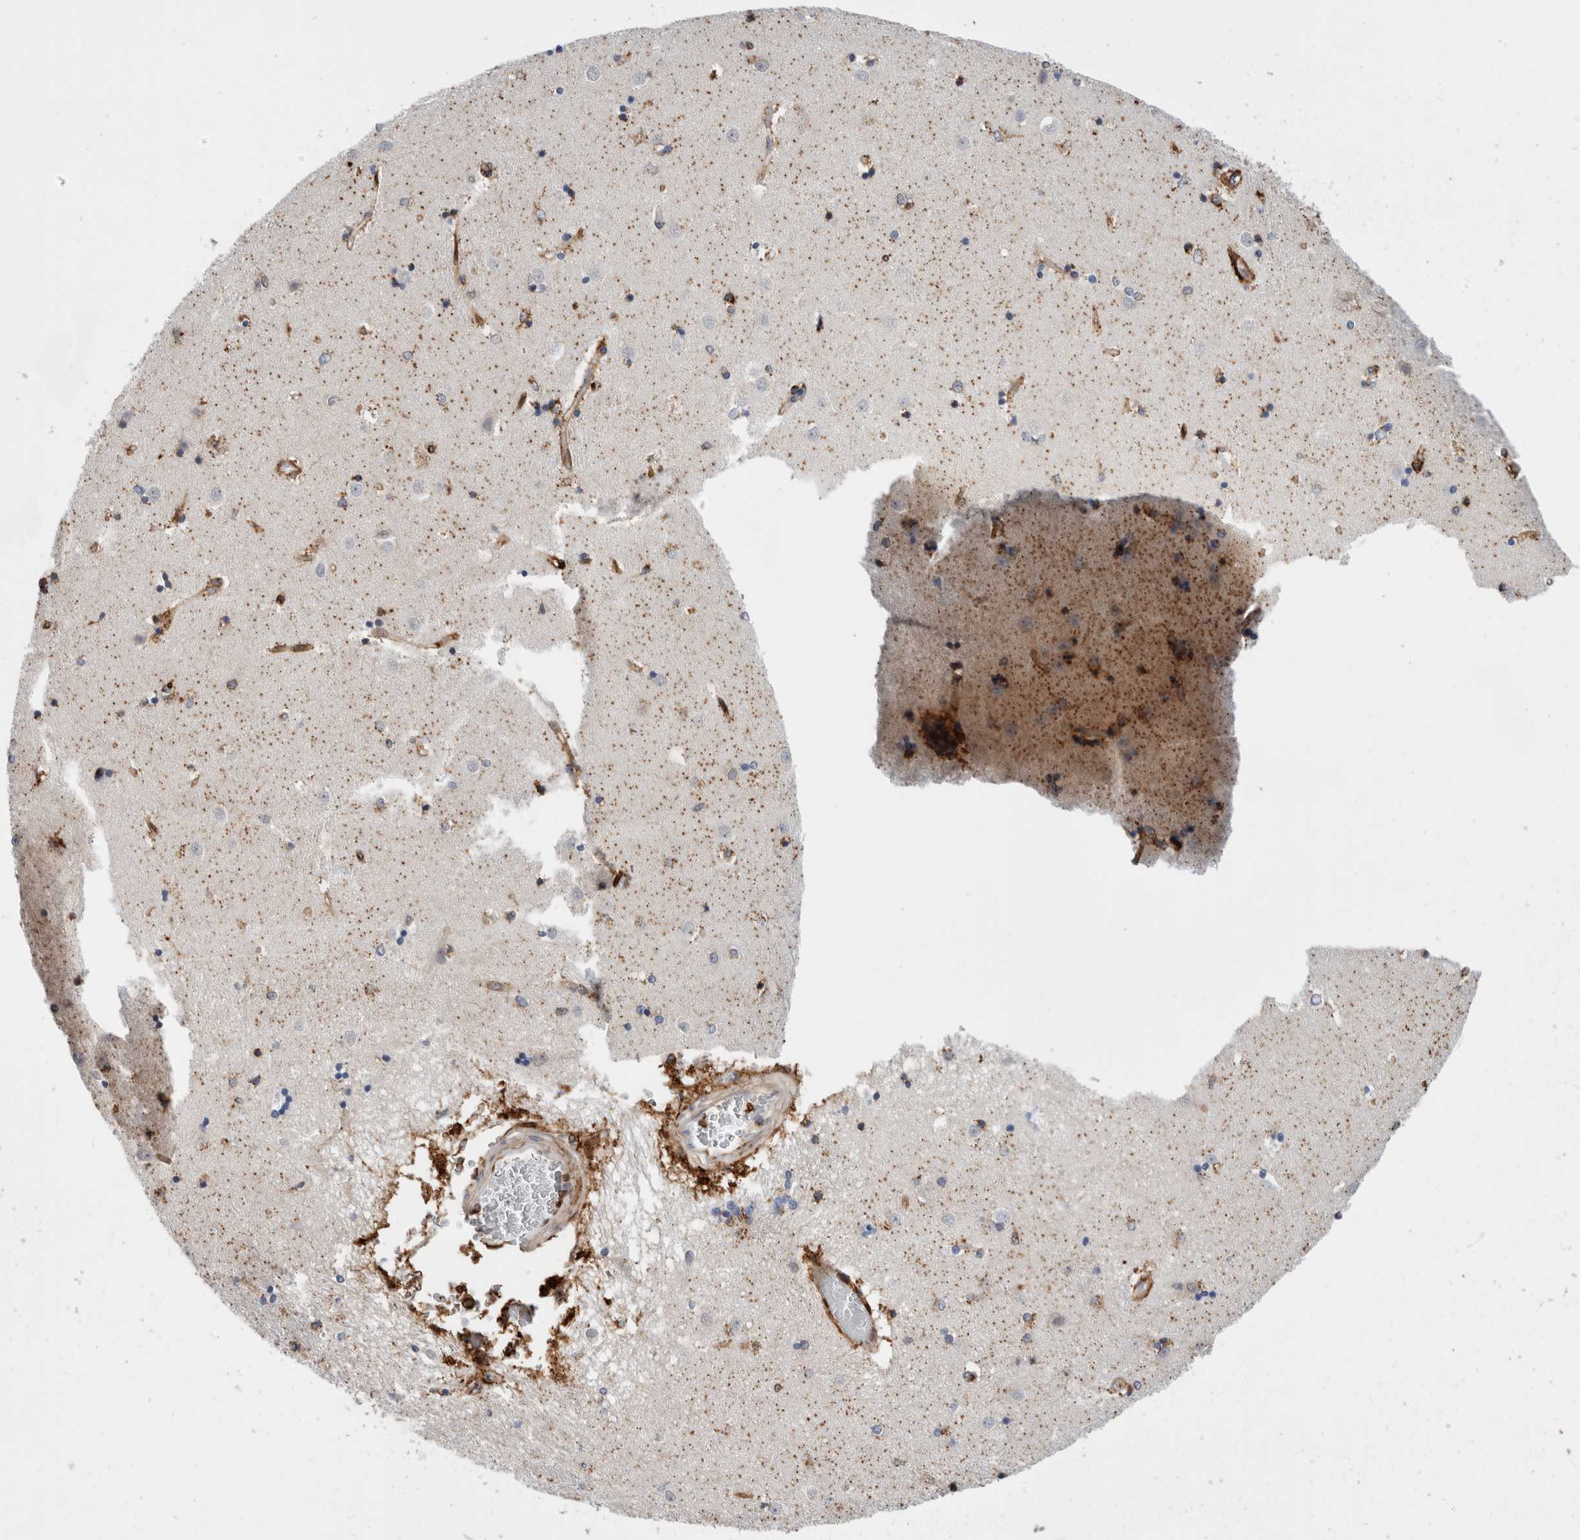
{"staining": {"intensity": "negative", "quantity": "none", "location": "none"}, "tissue": "caudate", "cell_type": "Glial cells", "image_type": "normal", "snomed": [{"axis": "morphology", "description": "Normal tissue, NOS"}, {"axis": "topography", "description": "Lateral ventricle wall"}], "caption": "This is a micrograph of IHC staining of benign caudate, which shows no expression in glial cells. (Immunohistochemistry (ihc), brightfield microscopy, high magnification).", "gene": "CCDC88B", "patient": {"sex": "male", "age": 45}}